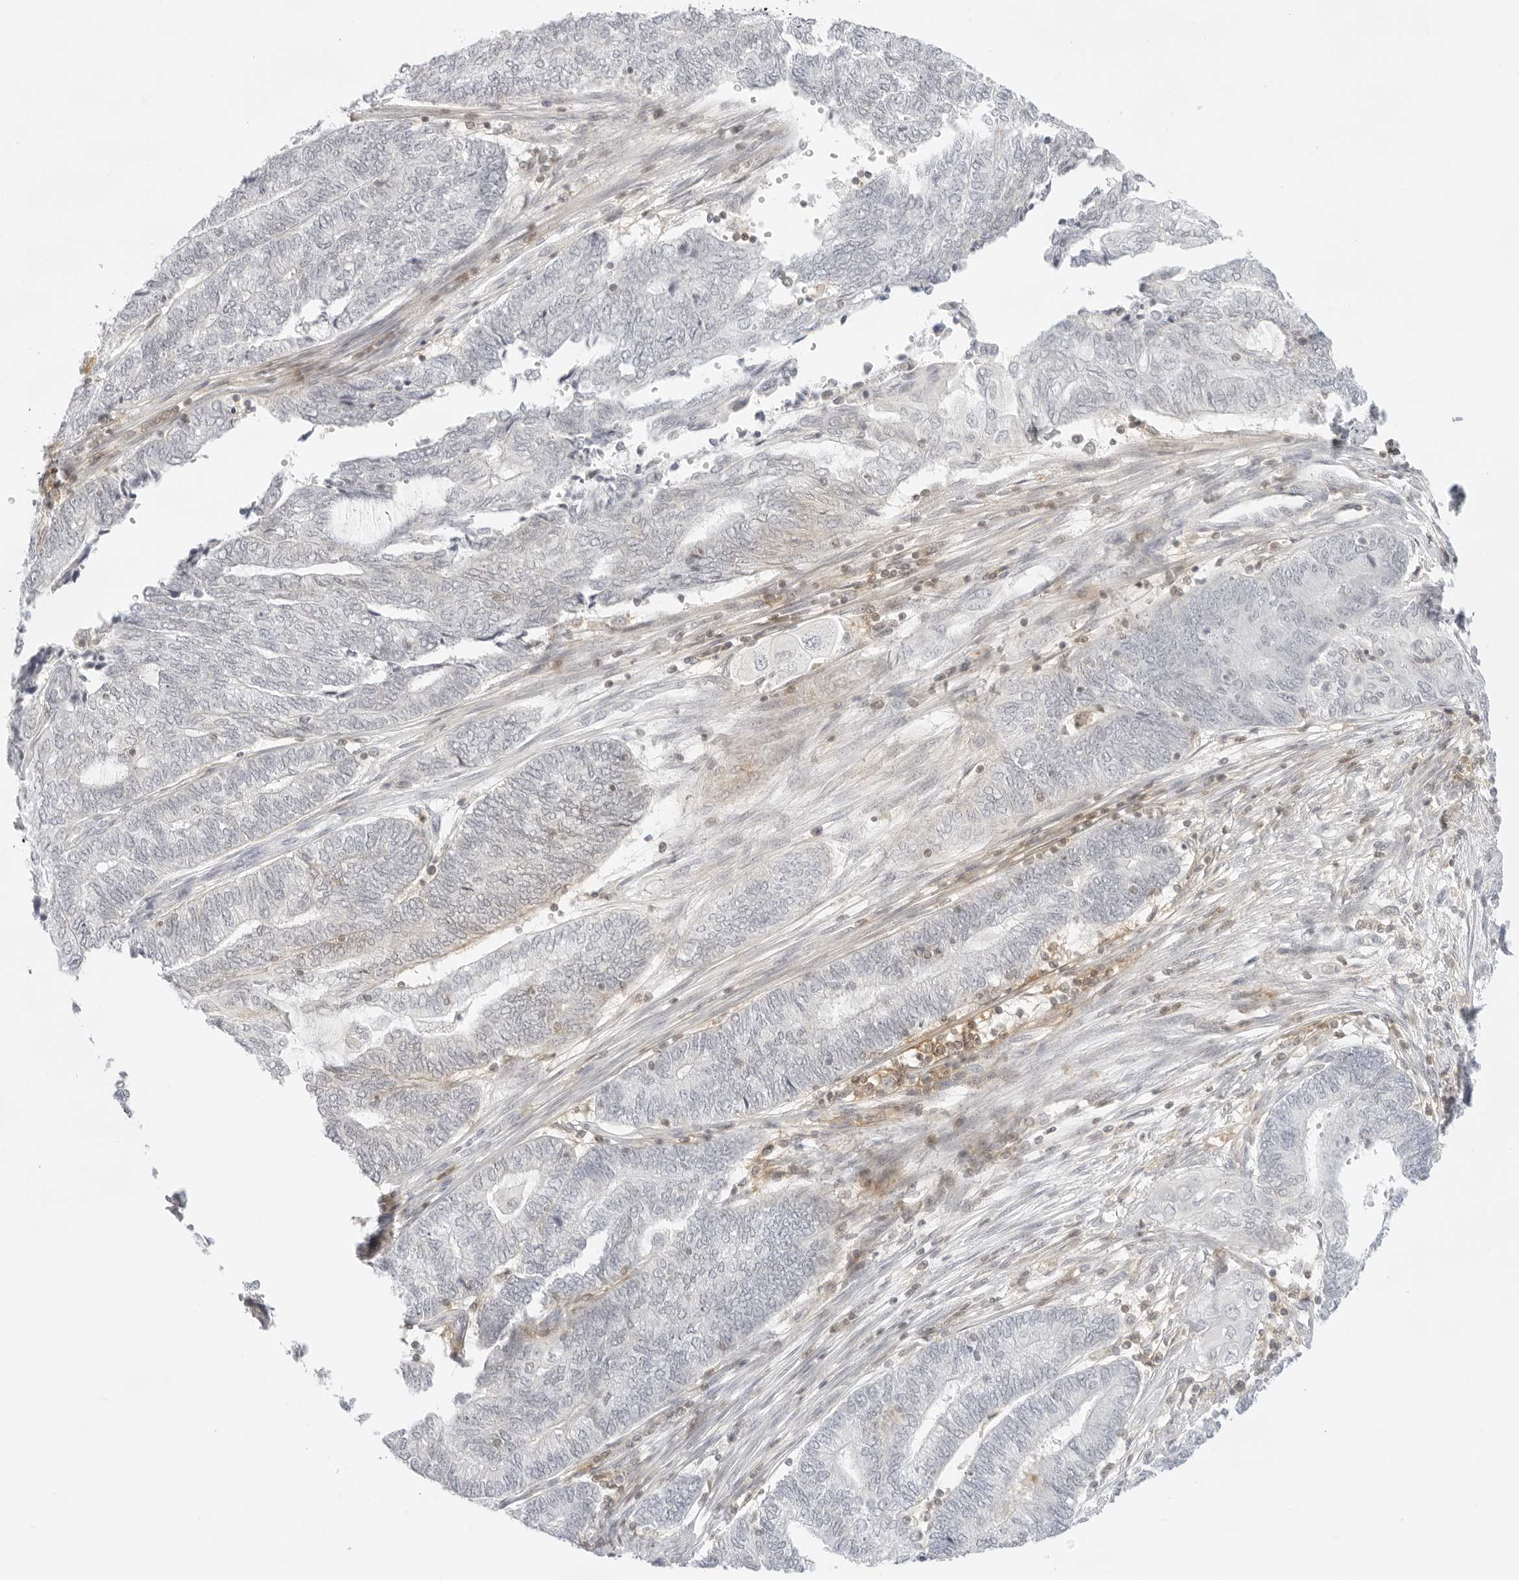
{"staining": {"intensity": "negative", "quantity": "none", "location": "none"}, "tissue": "endometrial cancer", "cell_type": "Tumor cells", "image_type": "cancer", "snomed": [{"axis": "morphology", "description": "Adenocarcinoma, NOS"}, {"axis": "topography", "description": "Uterus"}, {"axis": "topography", "description": "Endometrium"}], "caption": "High power microscopy histopathology image of an immunohistochemistry micrograph of adenocarcinoma (endometrial), revealing no significant expression in tumor cells. (DAB immunohistochemistry, high magnification).", "gene": "TNFRSF14", "patient": {"sex": "female", "age": 70}}